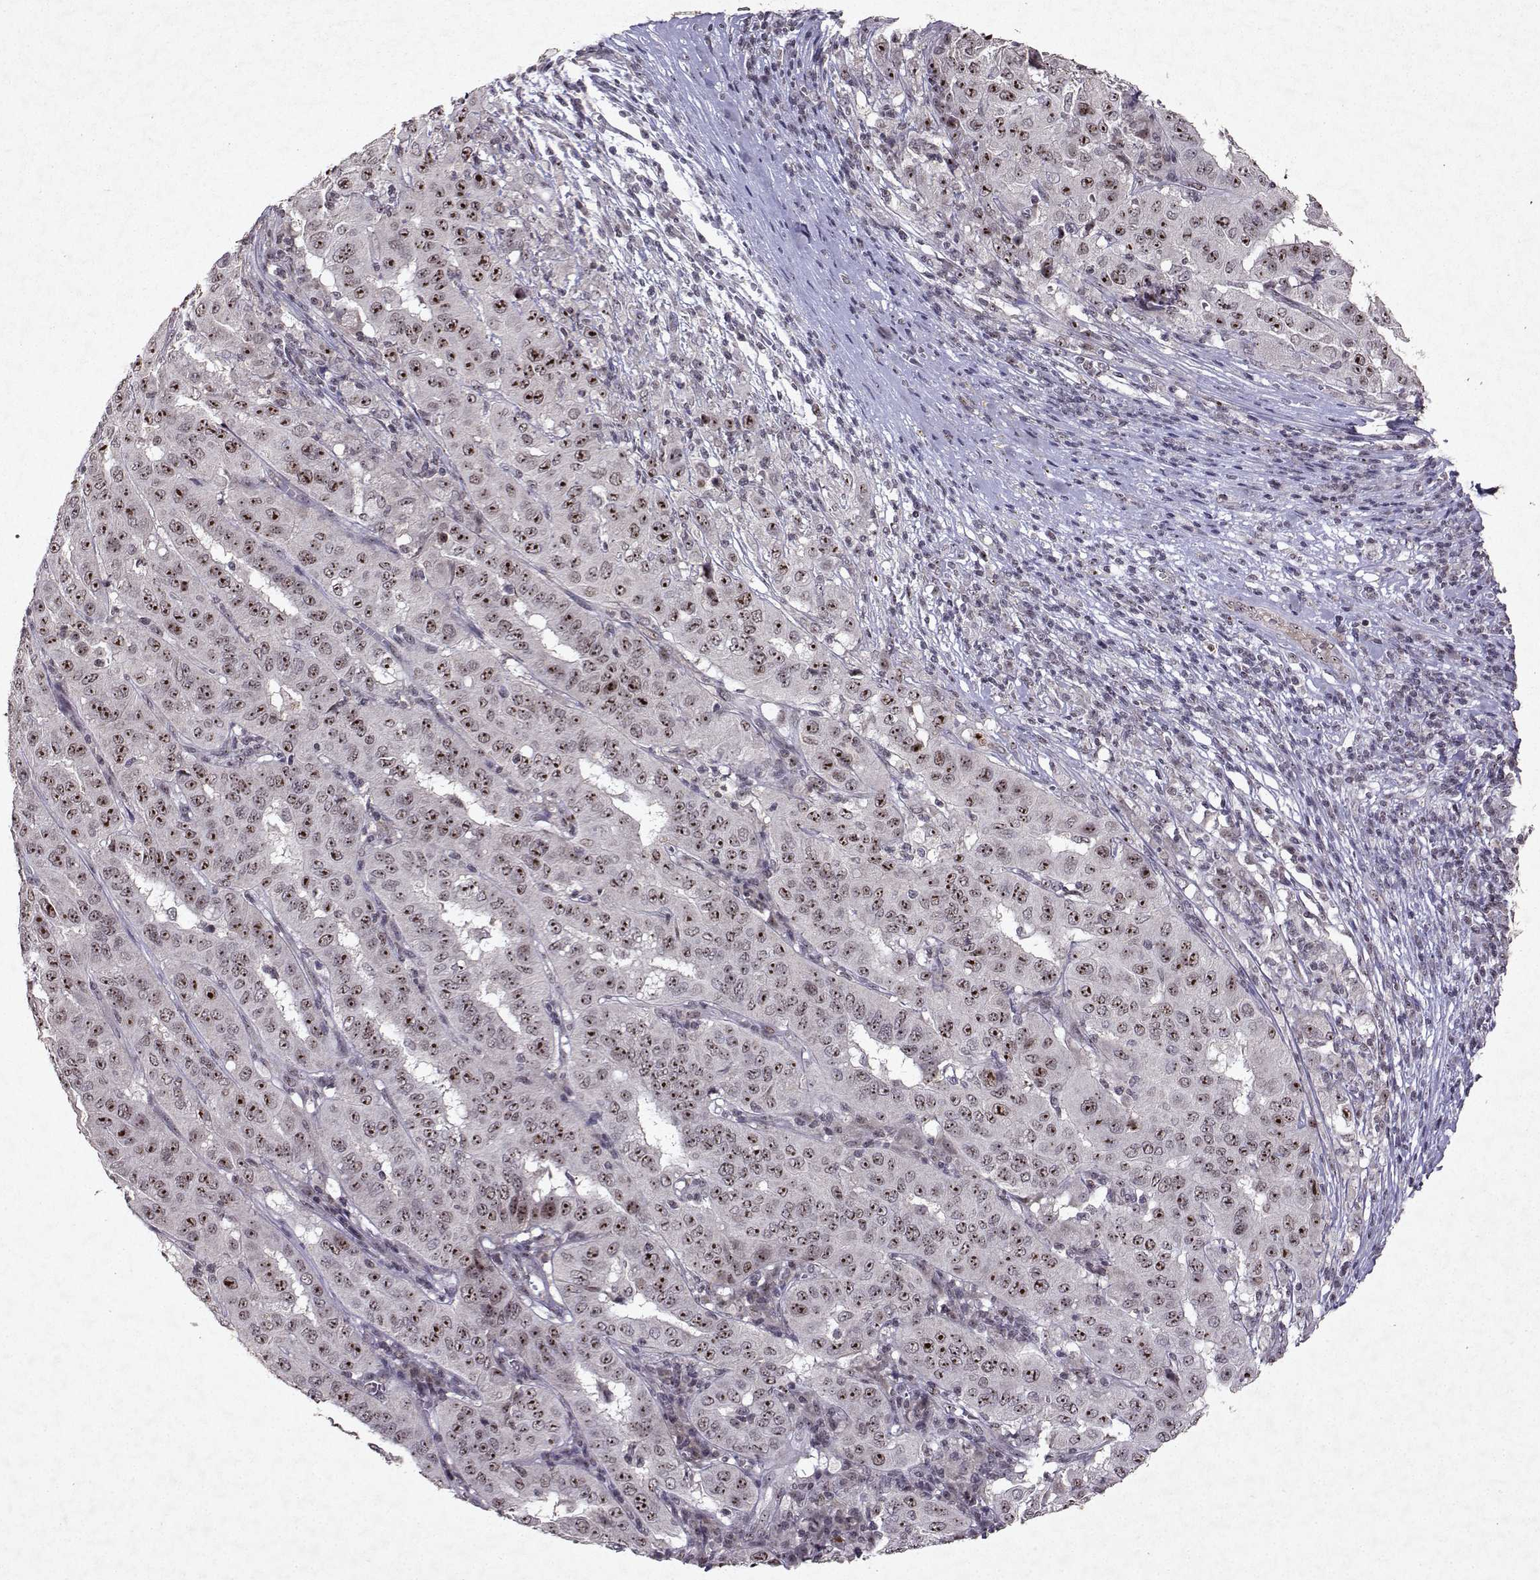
{"staining": {"intensity": "strong", "quantity": ">75%", "location": "nuclear"}, "tissue": "pancreatic cancer", "cell_type": "Tumor cells", "image_type": "cancer", "snomed": [{"axis": "morphology", "description": "Adenocarcinoma, NOS"}, {"axis": "topography", "description": "Pancreas"}], "caption": "The image exhibits a brown stain indicating the presence of a protein in the nuclear of tumor cells in pancreatic cancer (adenocarcinoma). (Stains: DAB in brown, nuclei in blue, Microscopy: brightfield microscopy at high magnification).", "gene": "DDX56", "patient": {"sex": "male", "age": 63}}